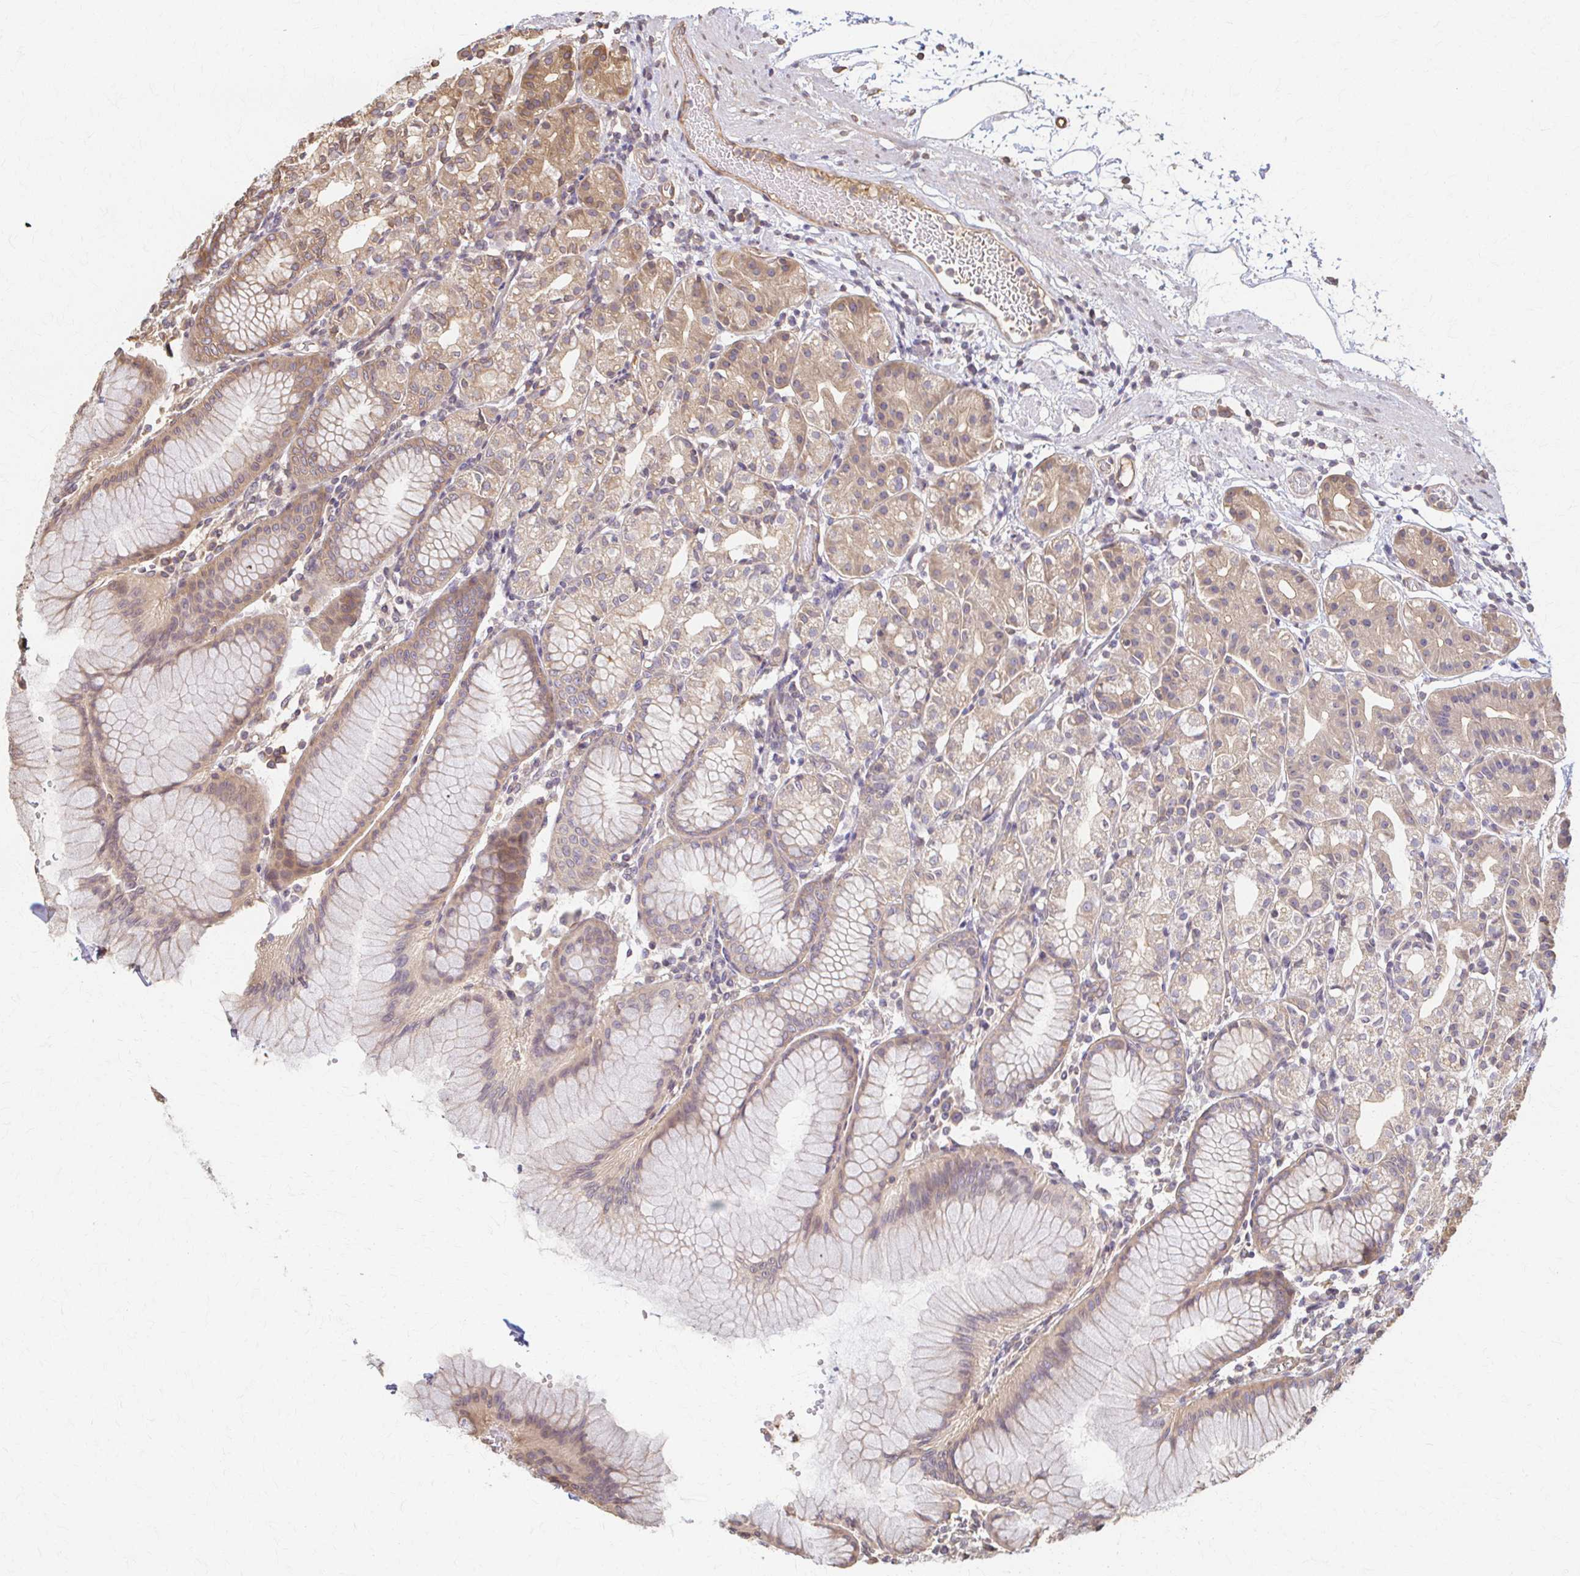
{"staining": {"intensity": "weak", "quantity": "25%-75%", "location": "cytoplasmic/membranous"}, "tissue": "stomach", "cell_type": "Glandular cells", "image_type": "normal", "snomed": [{"axis": "morphology", "description": "Normal tissue, NOS"}, {"axis": "topography", "description": "Stomach"}], "caption": "Unremarkable stomach was stained to show a protein in brown. There is low levels of weak cytoplasmic/membranous staining in about 25%-75% of glandular cells. Immunohistochemistry (ihc) stains the protein of interest in brown and the nuclei are stained blue.", "gene": "ARHGAP35", "patient": {"sex": "female", "age": 57}}